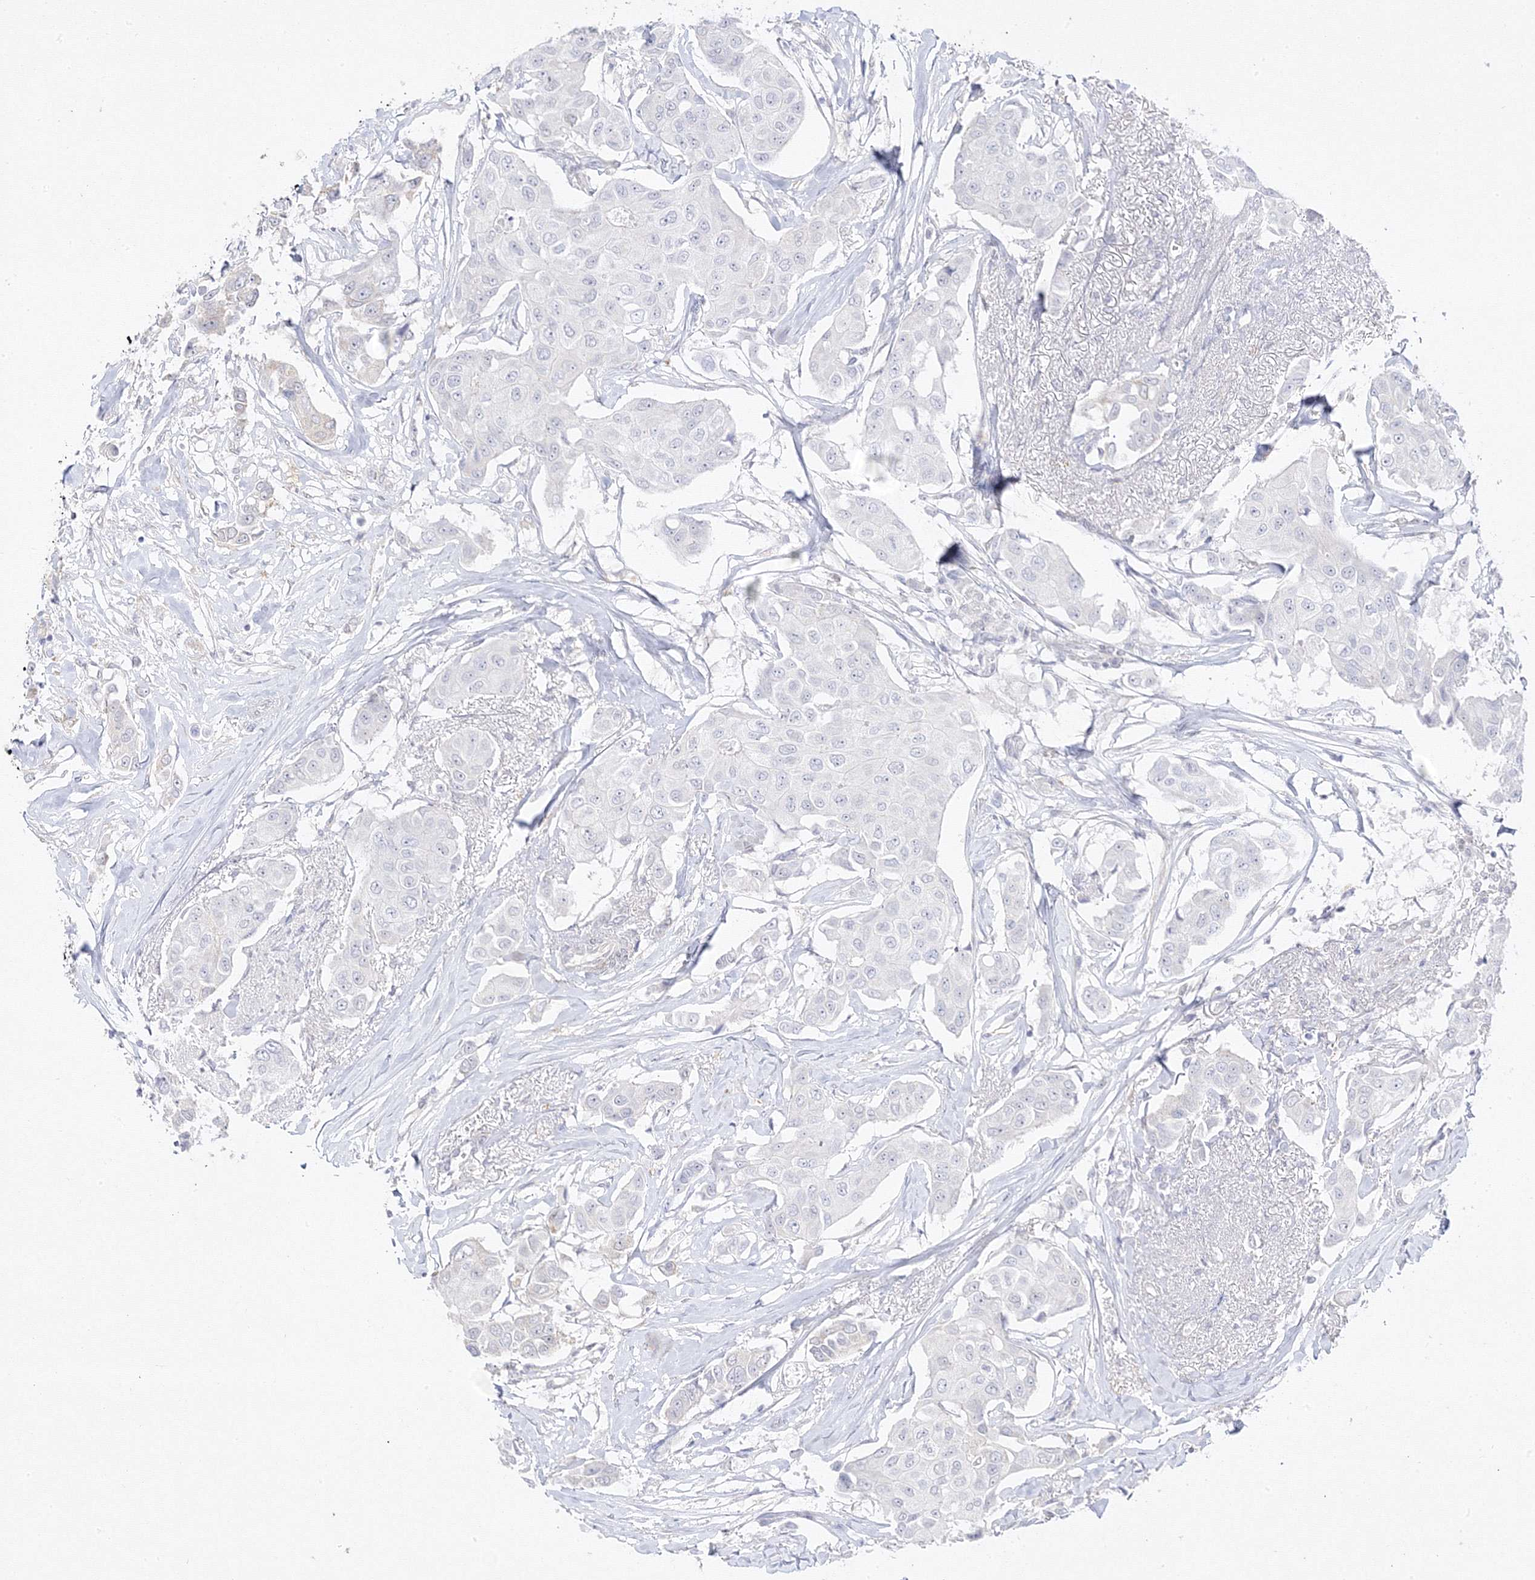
{"staining": {"intensity": "negative", "quantity": "none", "location": "none"}, "tissue": "breast cancer", "cell_type": "Tumor cells", "image_type": "cancer", "snomed": [{"axis": "morphology", "description": "Duct carcinoma"}, {"axis": "topography", "description": "Breast"}], "caption": "The photomicrograph exhibits no significant expression in tumor cells of invasive ductal carcinoma (breast).", "gene": "C2CD2", "patient": {"sex": "female", "age": 80}}